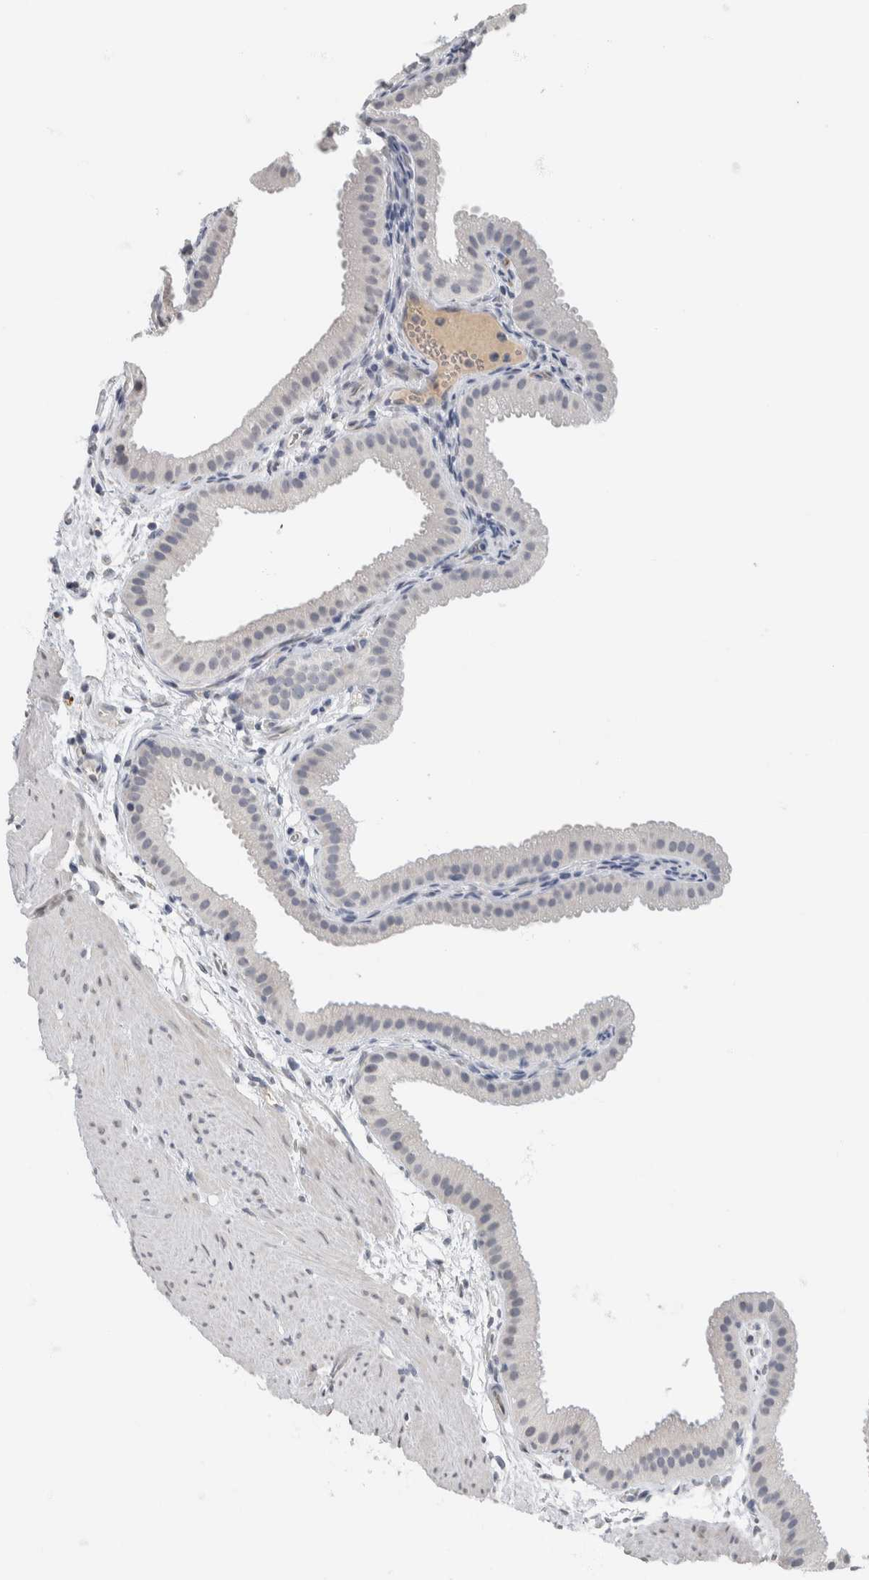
{"staining": {"intensity": "negative", "quantity": "none", "location": "none"}, "tissue": "gallbladder", "cell_type": "Glandular cells", "image_type": "normal", "snomed": [{"axis": "morphology", "description": "Normal tissue, NOS"}, {"axis": "topography", "description": "Gallbladder"}], "caption": "Protein analysis of unremarkable gallbladder displays no significant positivity in glandular cells.", "gene": "NEFM", "patient": {"sex": "female", "age": 64}}